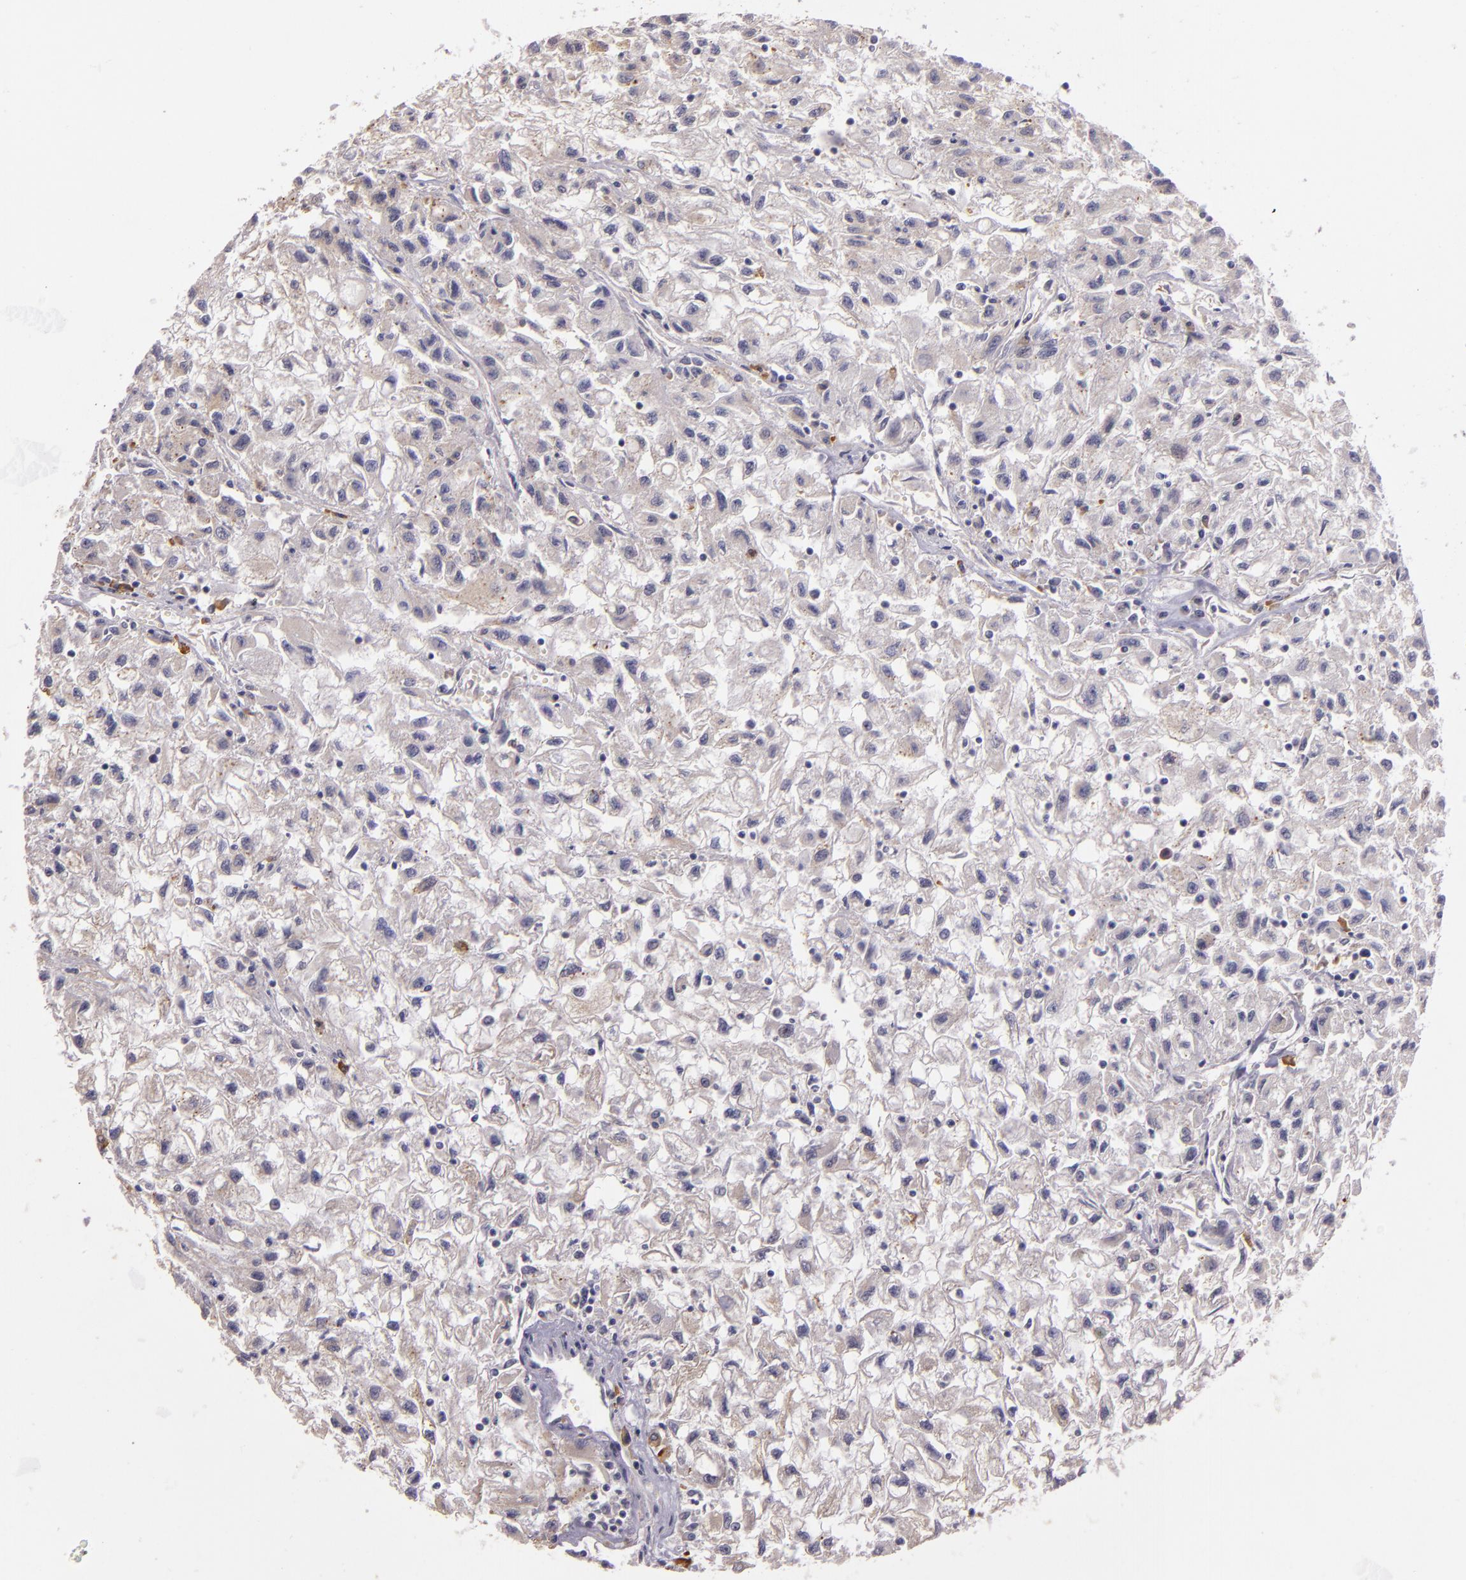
{"staining": {"intensity": "negative", "quantity": "none", "location": "none"}, "tissue": "renal cancer", "cell_type": "Tumor cells", "image_type": "cancer", "snomed": [{"axis": "morphology", "description": "Adenocarcinoma, NOS"}, {"axis": "topography", "description": "Kidney"}], "caption": "This is a photomicrograph of immunohistochemistry staining of renal cancer, which shows no positivity in tumor cells.", "gene": "SYTL4", "patient": {"sex": "male", "age": 59}}